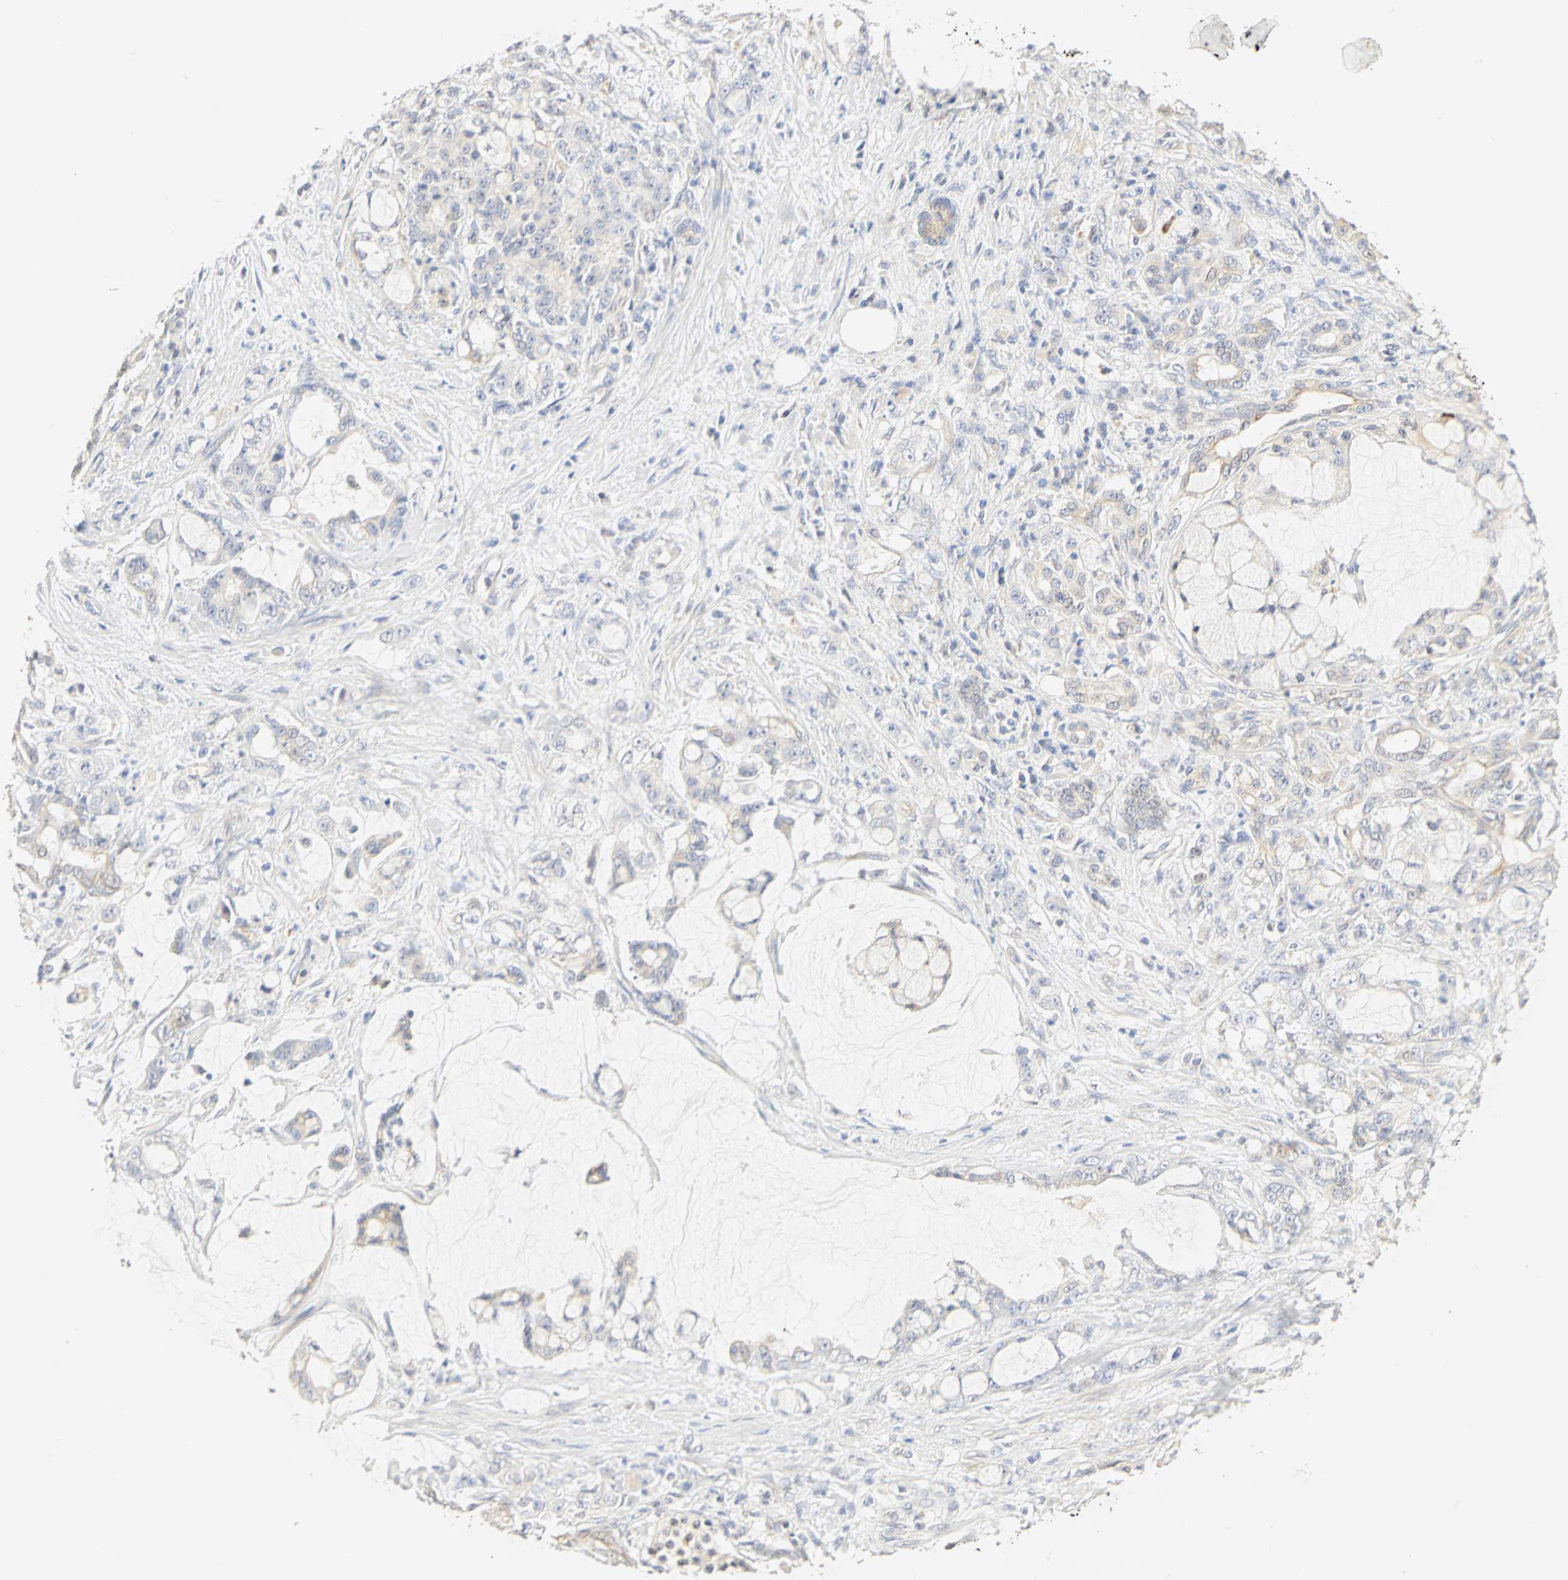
{"staining": {"intensity": "weak", "quantity": ">75%", "location": "cytoplasmic/membranous"}, "tissue": "pancreatic cancer", "cell_type": "Tumor cells", "image_type": "cancer", "snomed": [{"axis": "morphology", "description": "Adenocarcinoma, NOS"}, {"axis": "topography", "description": "Pancreas"}], "caption": "Pancreatic cancer stained with IHC shows weak cytoplasmic/membranous expression in about >75% of tumor cells.", "gene": "GNRH2", "patient": {"sex": "female", "age": 73}}